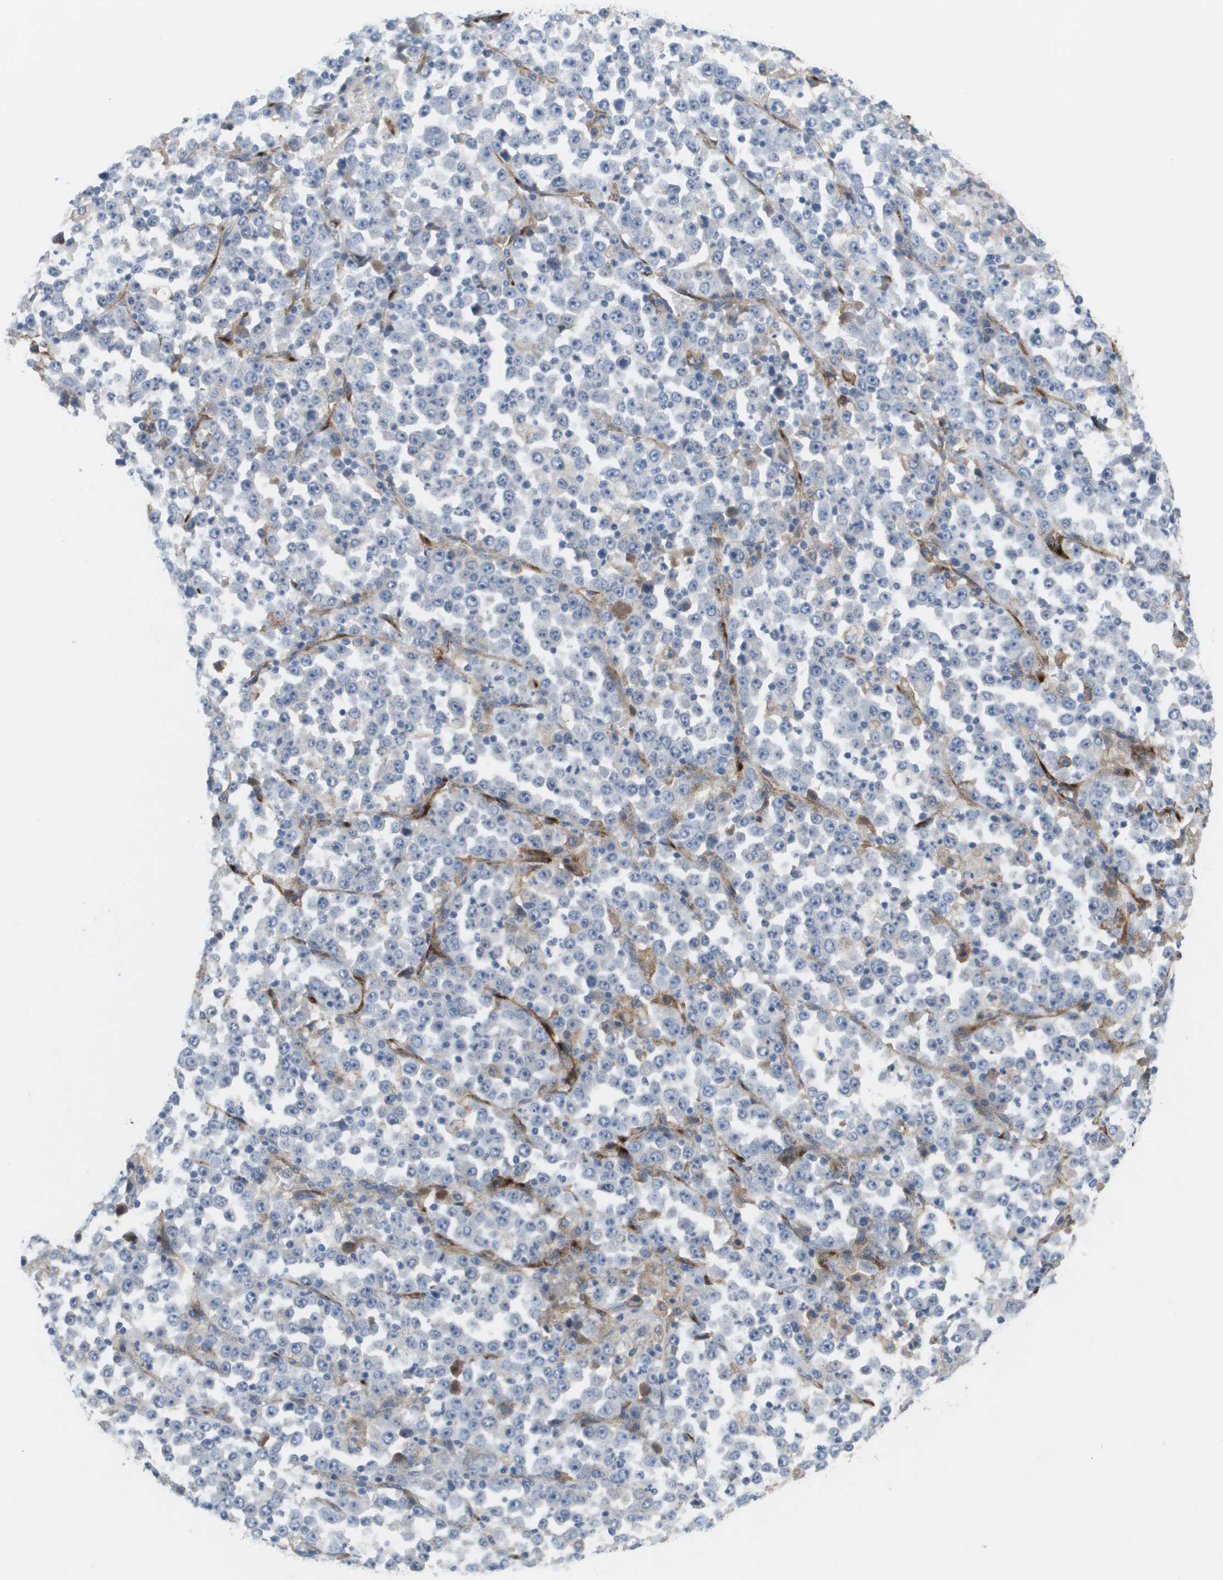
{"staining": {"intensity": "negative", "quantity": "none", "location": "none"}, "tissue": "stomach cancer", "cell_type": "Tumor cells", "image_type": "cancer", "snomed": [{"axis": "morphology", "description": "Normal tissue, NOS"}, {"axis": "morphology", "description": "Adenocarcinoma, NOS"}, {"axis": "topography", "description": "Stomach, upper"}, {"axis": "topography", "description": "Stomach"}], "caption": "DAB (3,3'-diaminobenzidine) immunohistochemical staining of stomach cancer (adenocarcinoma) displays no significant staining in tumor cells.", "gene": "ANGPT2", "patient": {"sex": "male", "age": 59}}